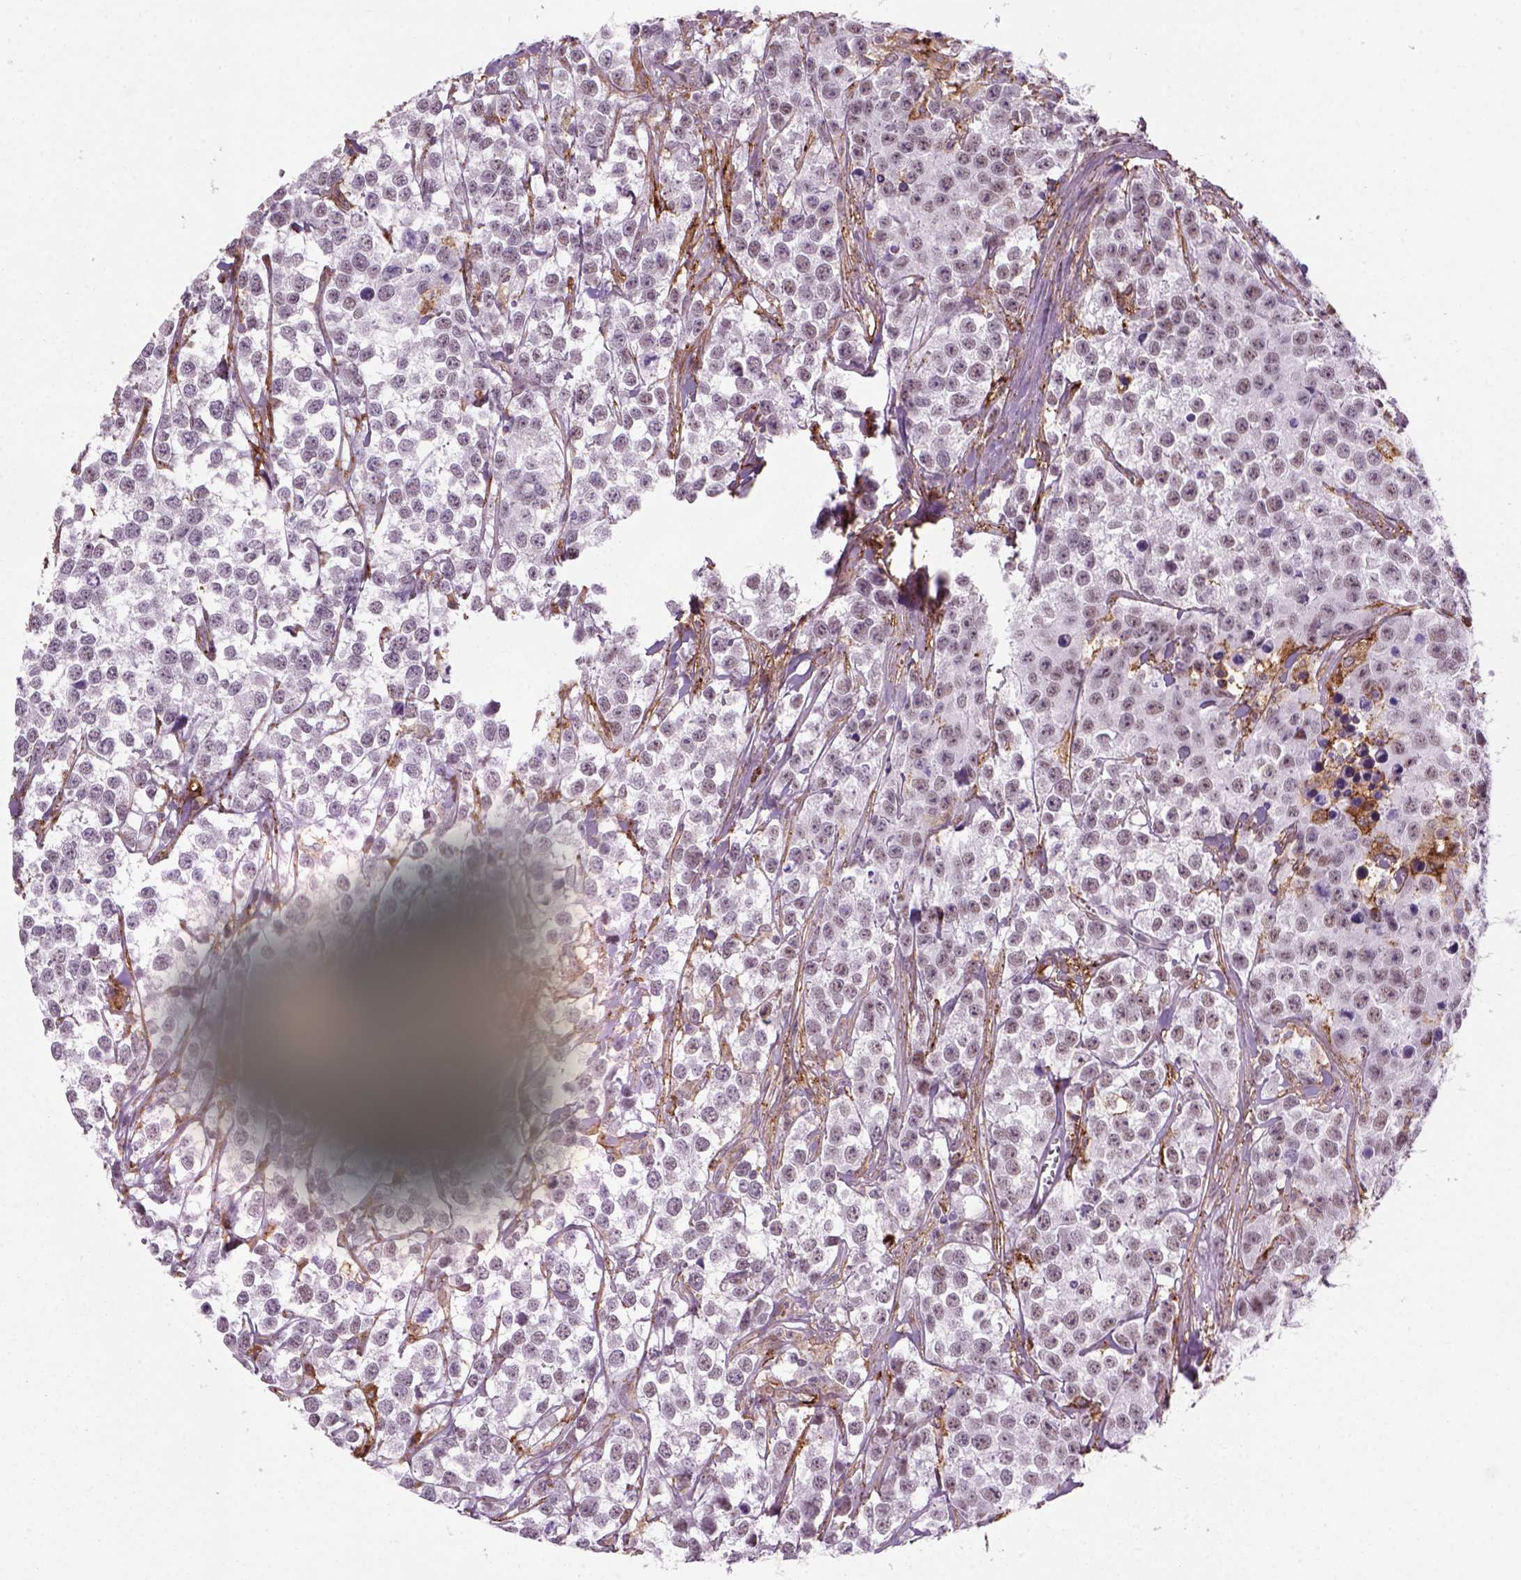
{"staining": {"intensity": "negative", "quantity": "none", "location": "none"}, "tissue": "testis cancer", "cell_type": "Tumor cells", "image_type": "cancer", "snomed": [{"axis": "morphology", "description": "Seminoma, NOS"}, {"axis": "topography", "description": "Testis"}], "caption": "Tumor cells are negative for brown protein staining in testis cancer.", "gene": "MARCKS", "patient": {"sex": "male", "age": 59}}